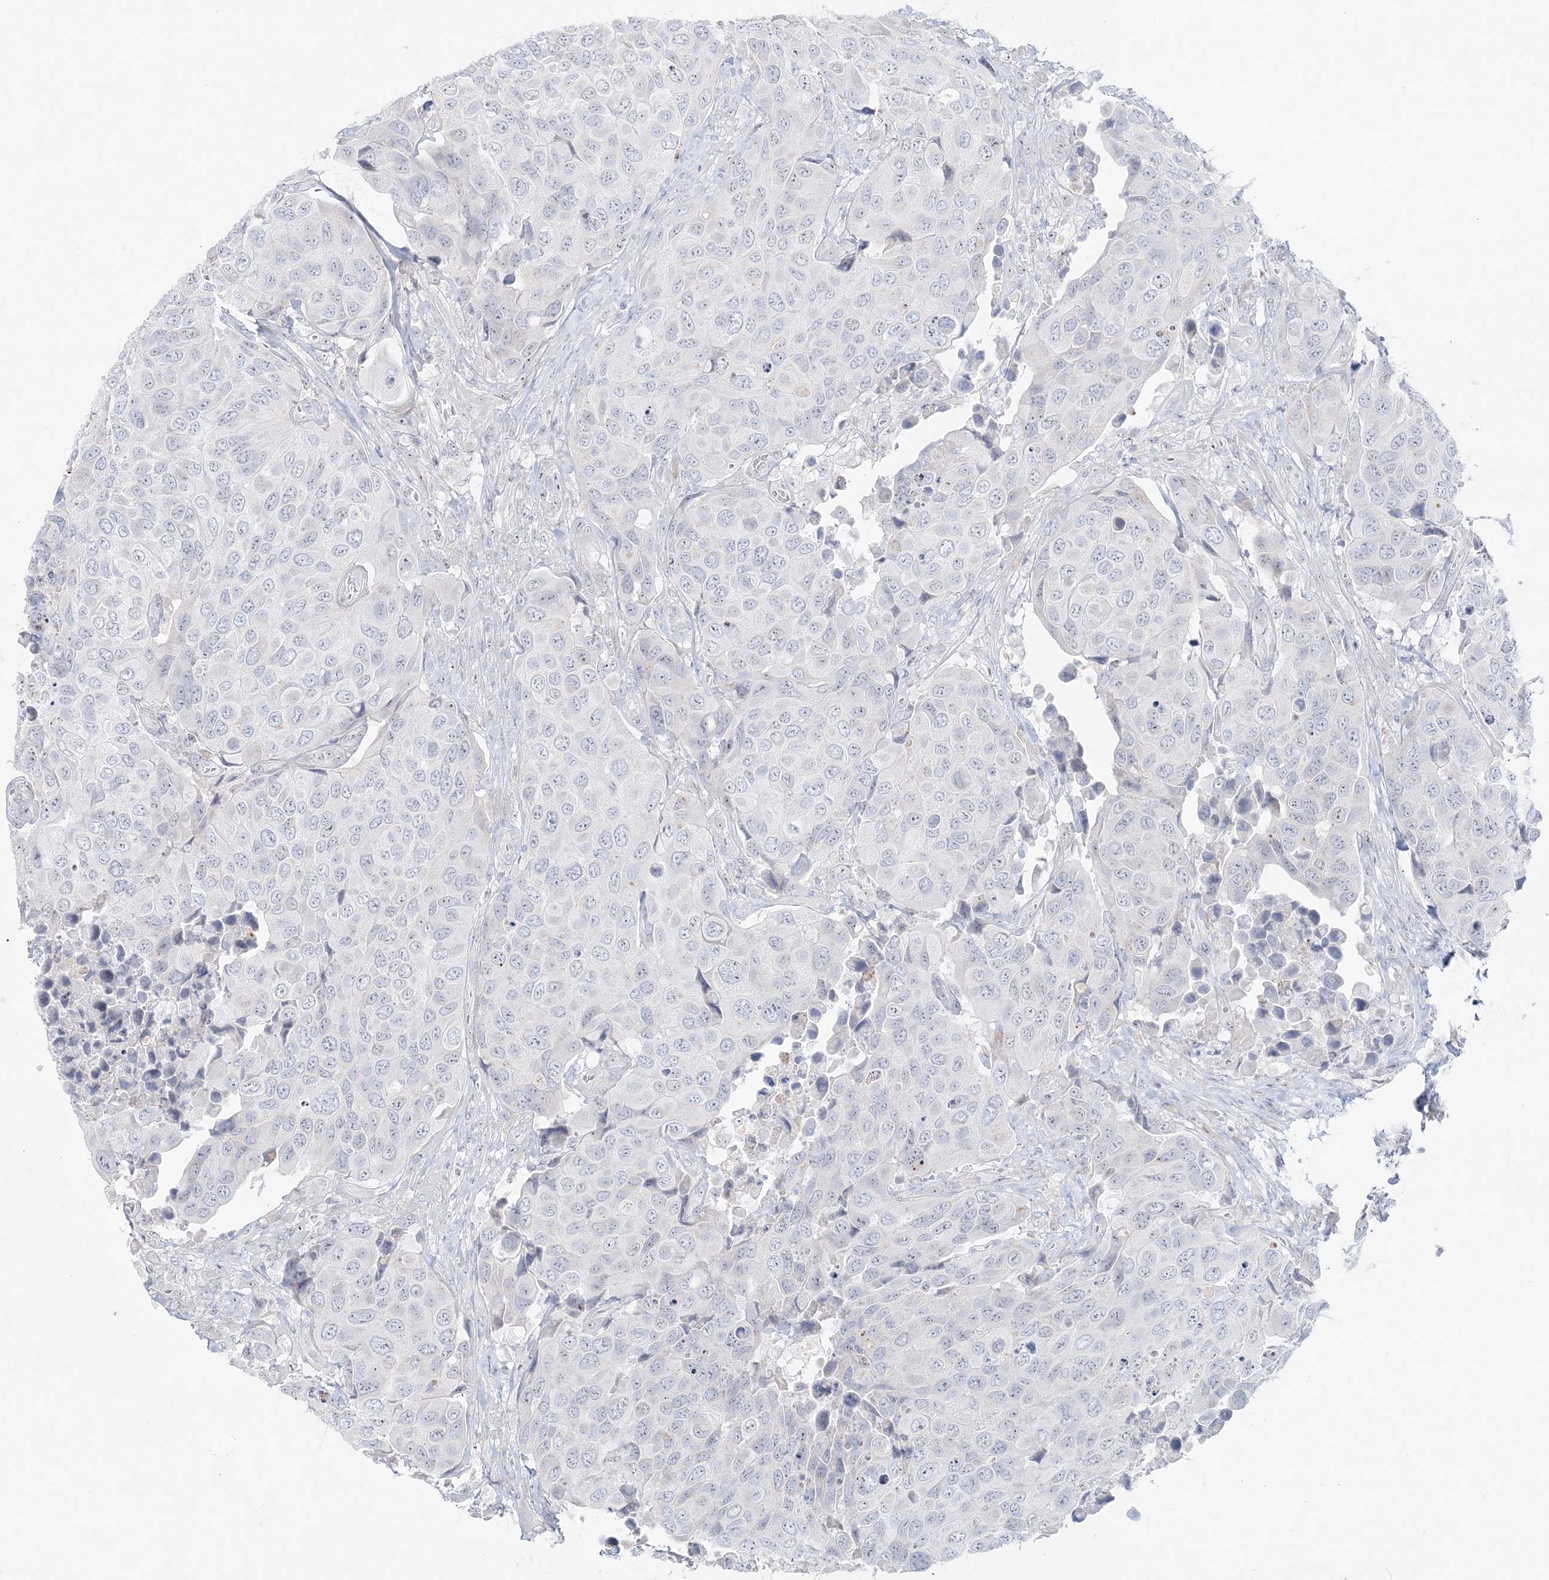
{"staining": {"intensity": "negative", "quantity": "none", "location": "none"}, "tissue": "urothelial cancer", "cell_type": "Tumor cells", "image_type": "cancer", "snomed": [{"axis": "morphology", "description": "Urothelial carcinoma, High grade"}, {"axis": "topography", "description": "Urinary bladder"}], "caption": "Tumor cells show no significant protein positivity in urothelial cancer. (DAB IHC, high magnification).", "gene": "SH3BP4", "patient": {"sex": "male", "age": 74}}